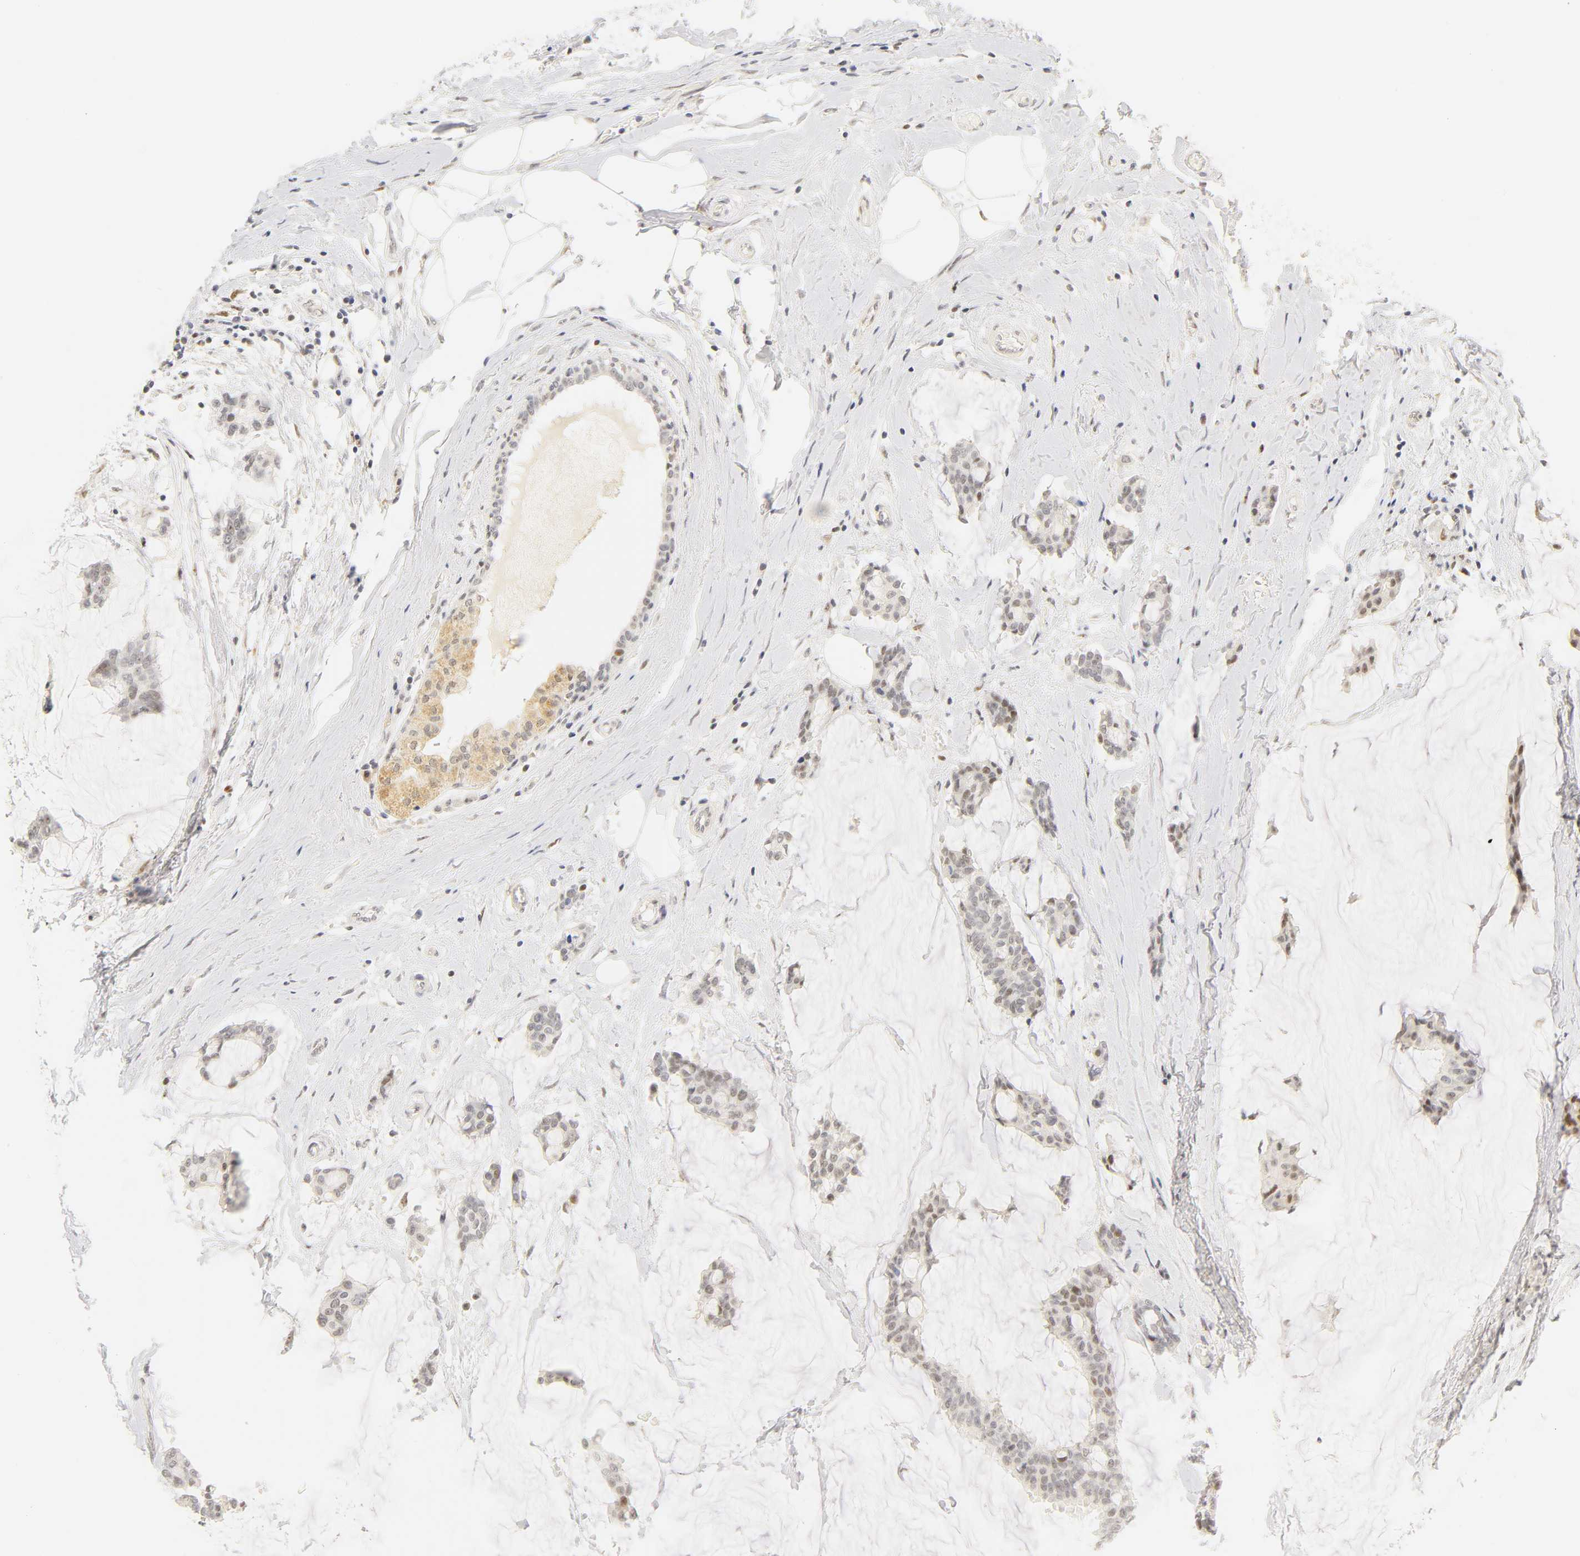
{"staining": {"intensity": "weak", "quantity": "<25%", "location": "nuclear"}, "tissue": "breast cancer", "cell_type": "Tumor cells", "image_type": "cancer", "snomed": [{"axis": "morphology", "description": "Duct carcinoma"}, {"axis": "topography", "description": "Breast"}], "caption": "A high-resolution image shows immunohistochemistry (IHC) staining of breast cancer, which shows no significant positivity in tumor cells.", "gene": "MNAT1", "patient": {"sex": "female", "age": 93}}